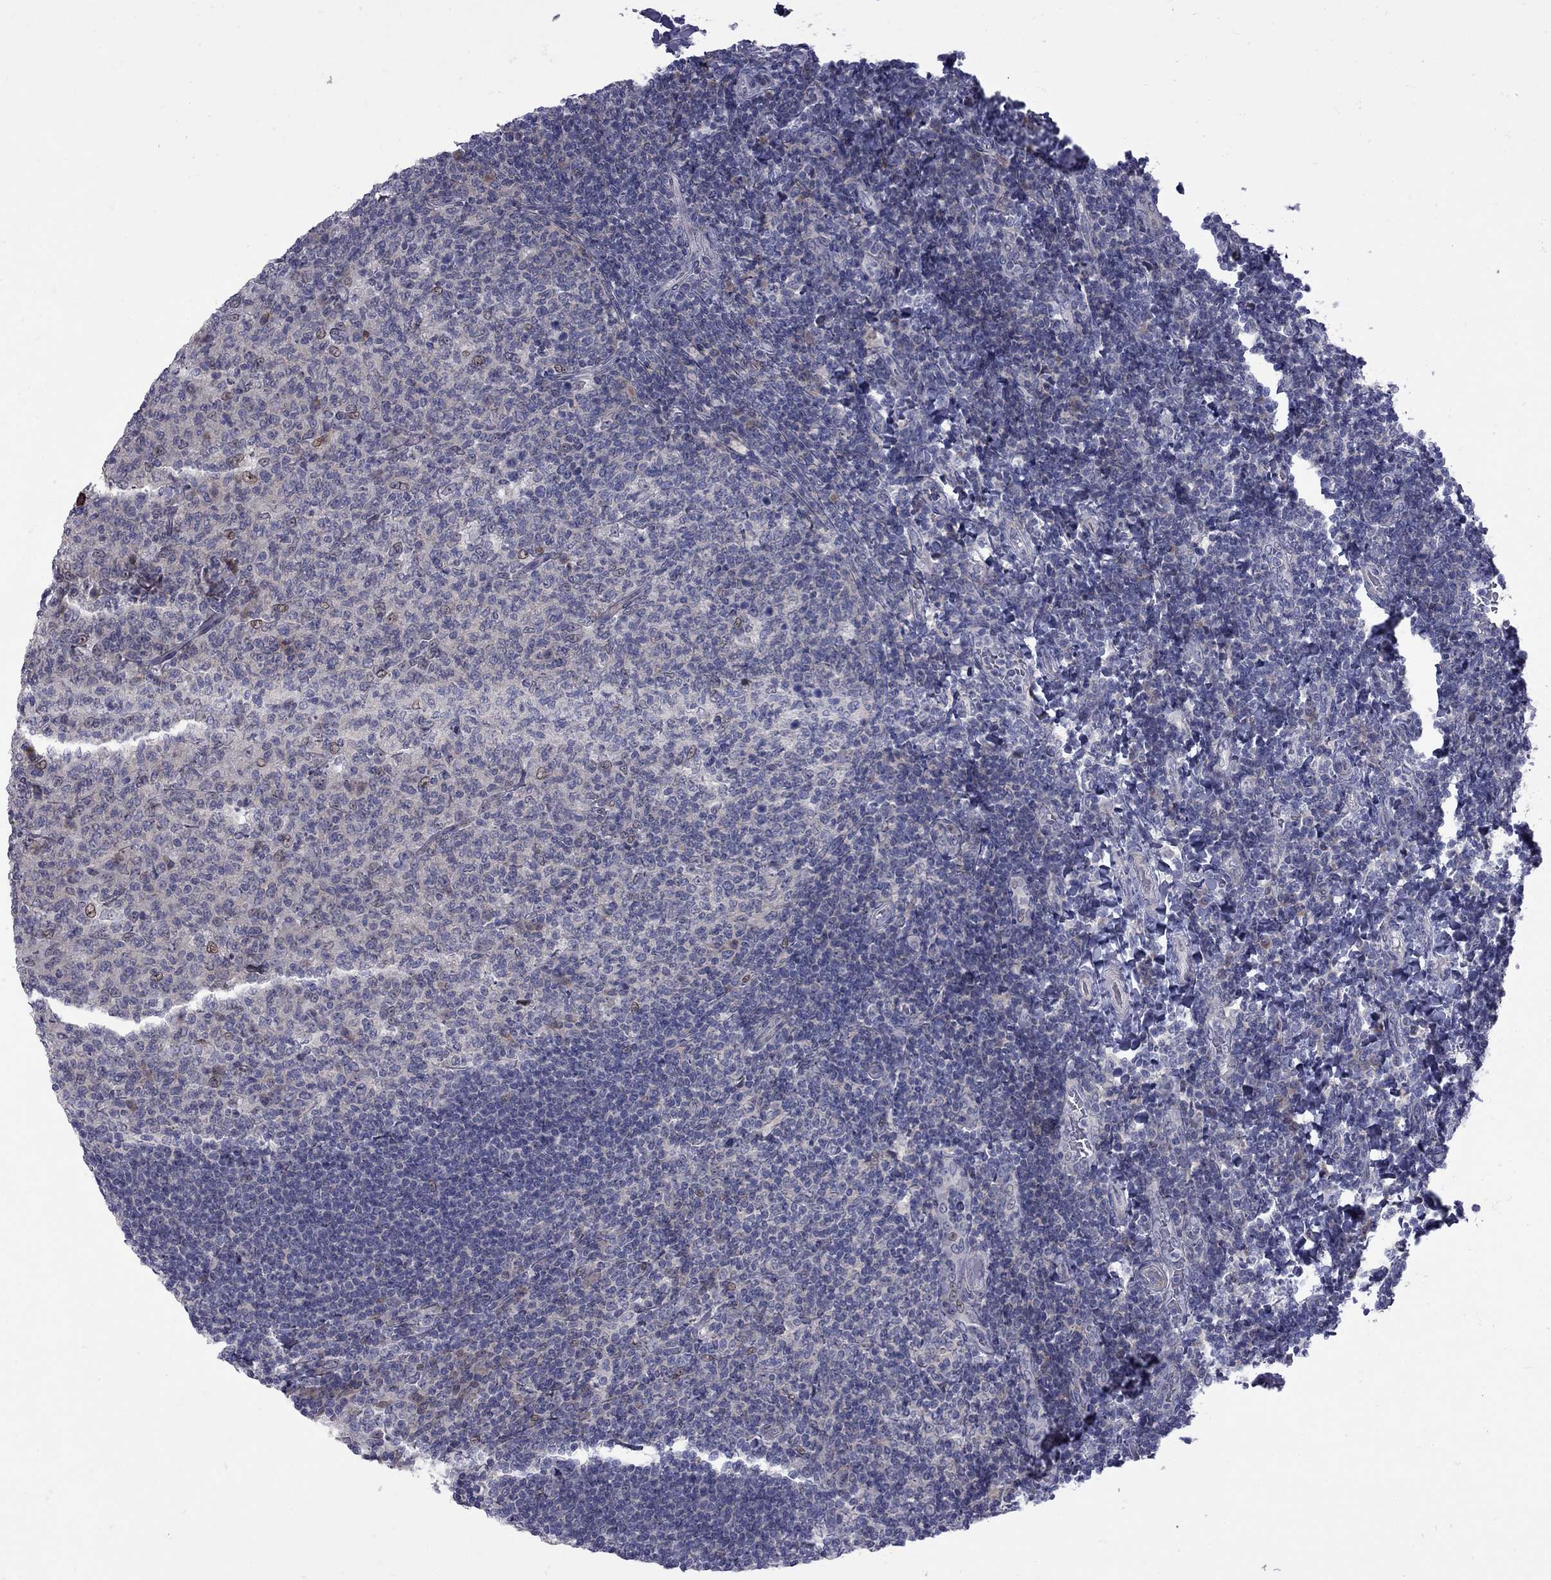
{"staining": {"intensity": "weak", "quantity": "<25%", "location": "nuclear"}, "tissue": "tonsil", "cell_type": "Germinal center cells", "image_type": "normal", "snomed": [{"axis": "morphology", "description": "Normal tissue, NOS"}, {"axis": "topography", "description": "Tonsil"}], "caption": "This is an immunohistochemistry photomicrograph of normal human tonsil. There is no staining in germinal center cells.", "gene": "NRARP", "patient": {"sex": "female", "age": 10}}